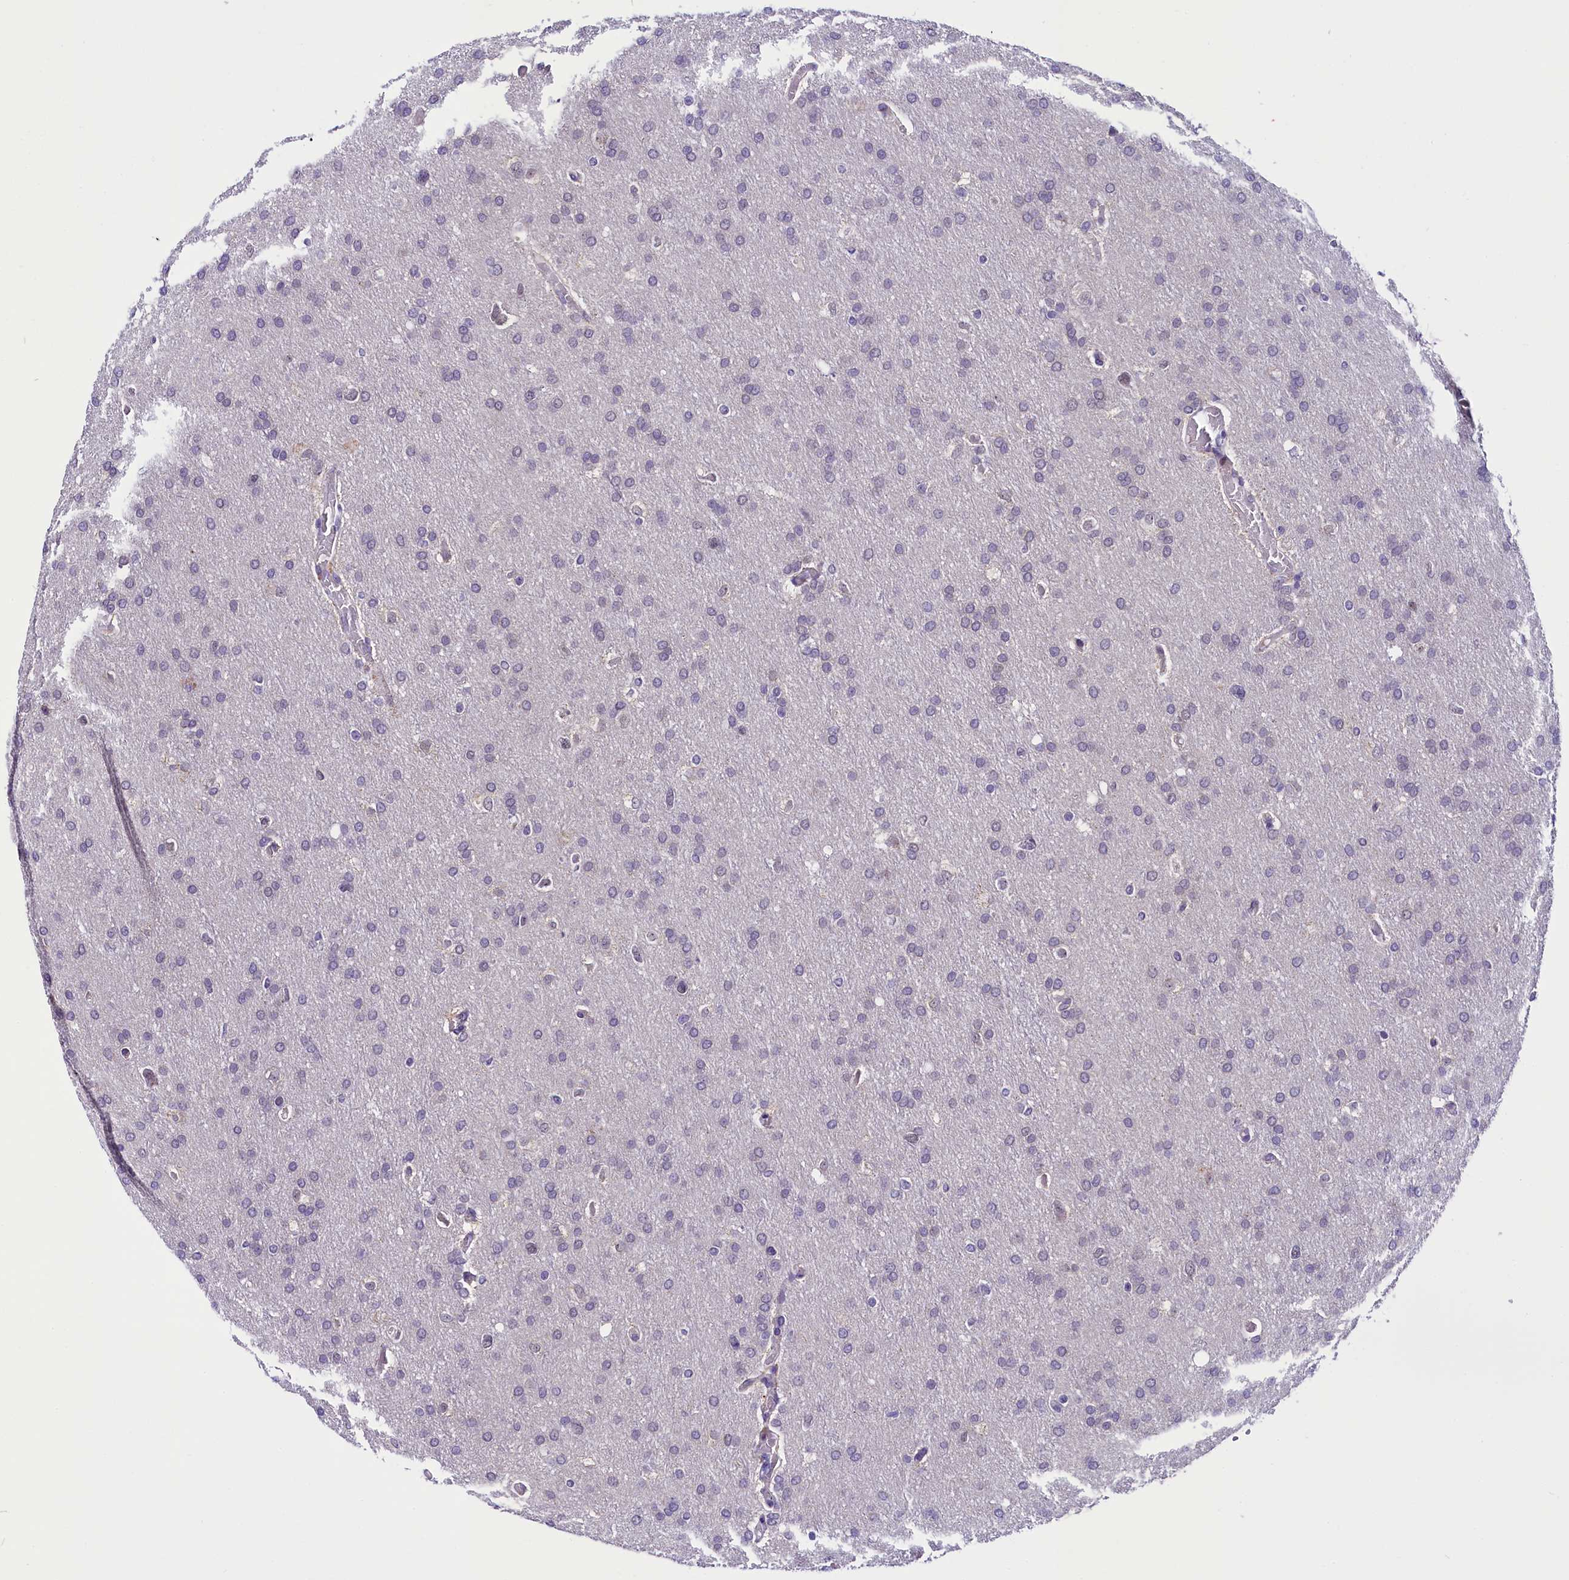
{"staining": {"intensity": "negative", "quantity": "none", "location": "none"}, "tissue": "glioma", "cell_type": "Tumor cells", "image_type": "cancer", "snomed": [{"axis": "morphology", "description": "Glioma, malignant, High grade"}, {"axis": "topography", "description": "Cerebral cortex"}], "caption": "DAB immunohistochemical staining of human glioma shows no significant staining in tumor cells.", "gene": "CCDC106", "patient": {"sex": "female", "age": 36}}